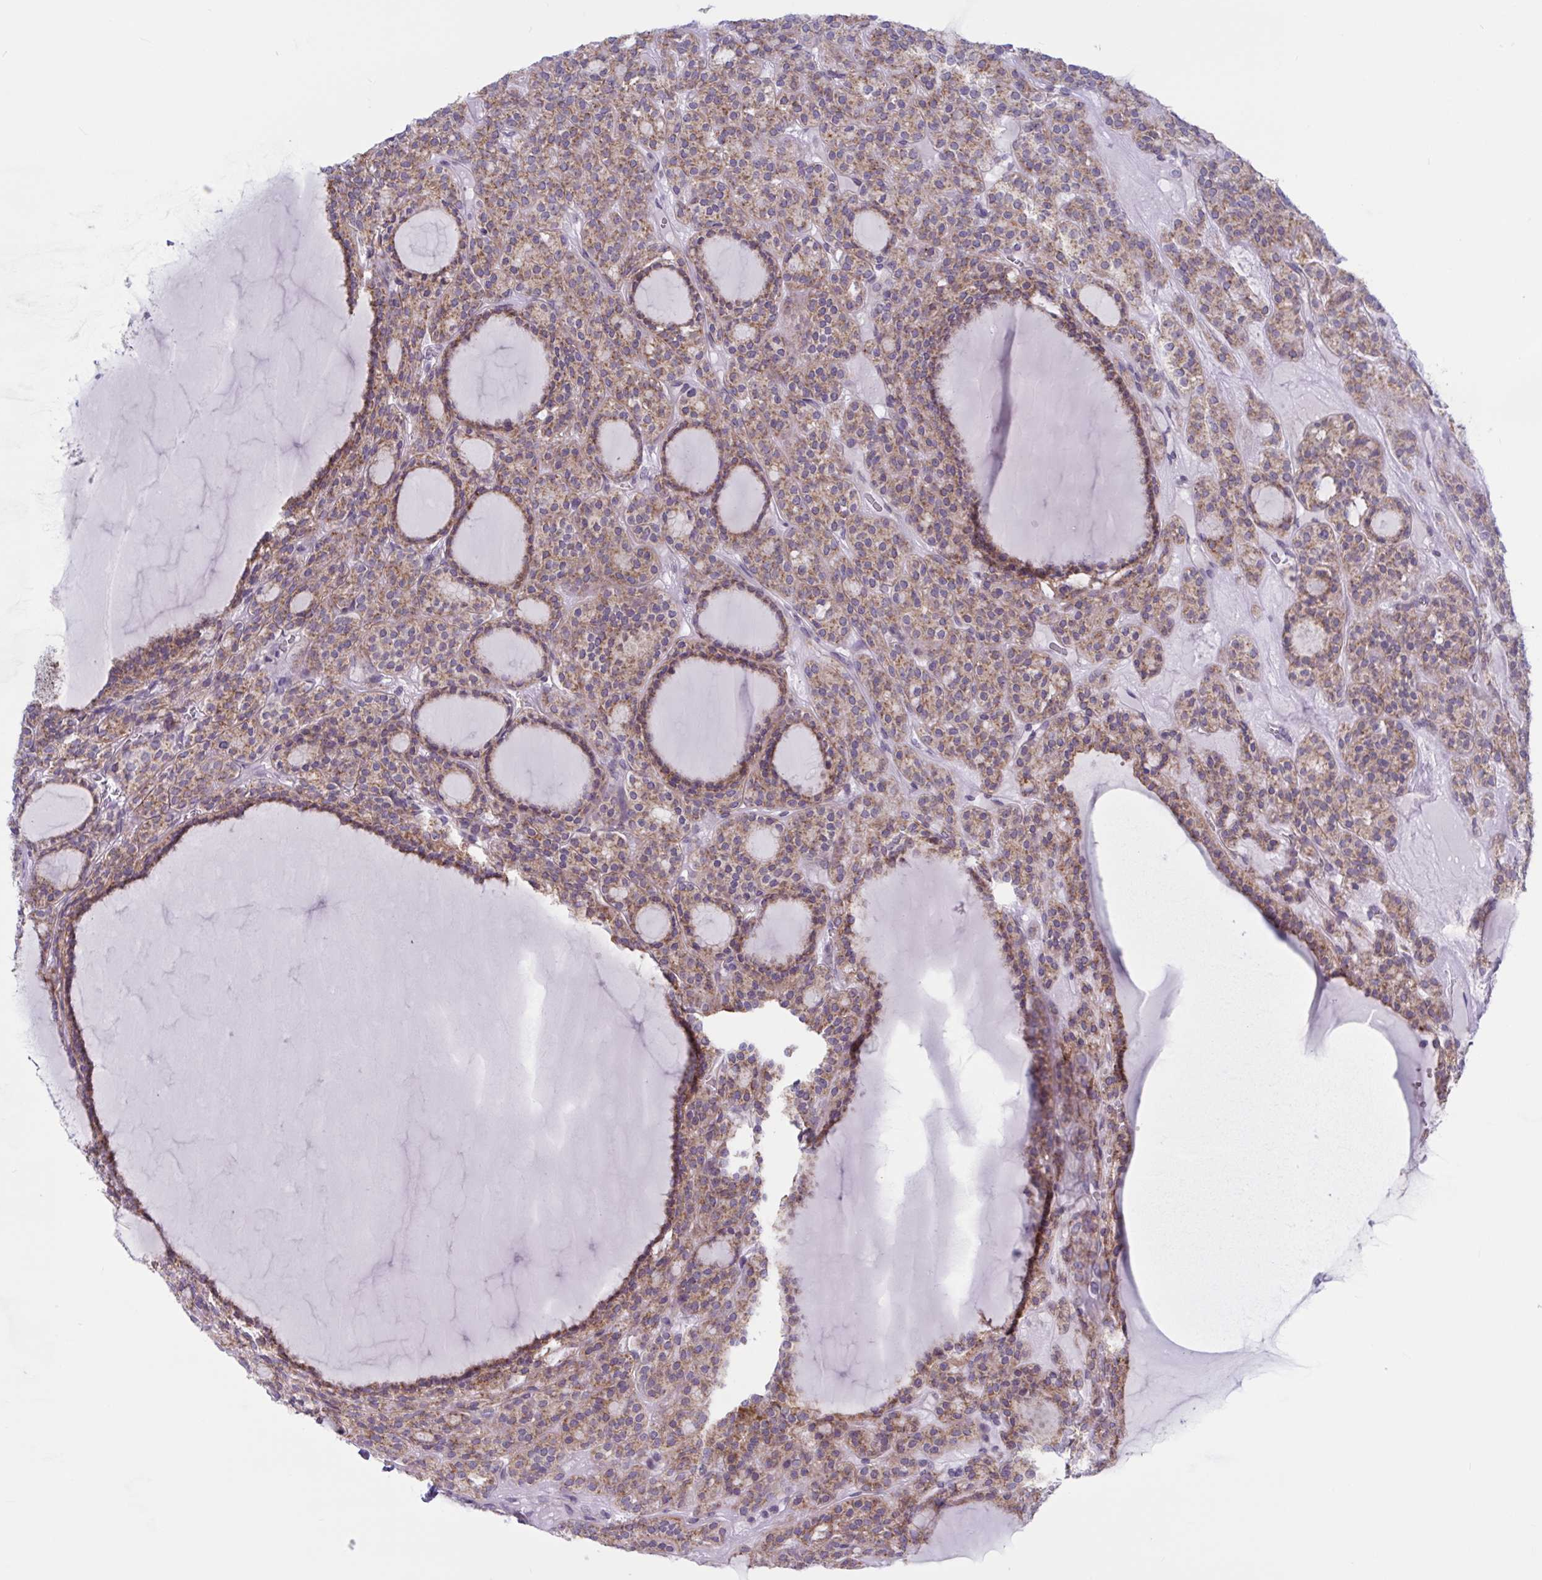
{"staining": {"intensity": "moderate", "quantity": ">75%", "location": "cytoplasmic/membranous"}, "tissue": "thyroid cancer", "cell_type": "Tumor cells", "image_type": "cancer", "snomed": [{"axis": "morphology", "description": "Follicular adenoma carcinoma, NOS"}, {"axis": "topography", "description": "Thyroid gland"}], "caption": "Thyroid cancer (follicular adenoma carcinoma) stained for a protein (brown) demonstrates moderate cytoplasmic/membranous positive expression in approximately >75% of tumor cells.", "gene": "TANK", "patient": {"sex": "female", "age": 63}}